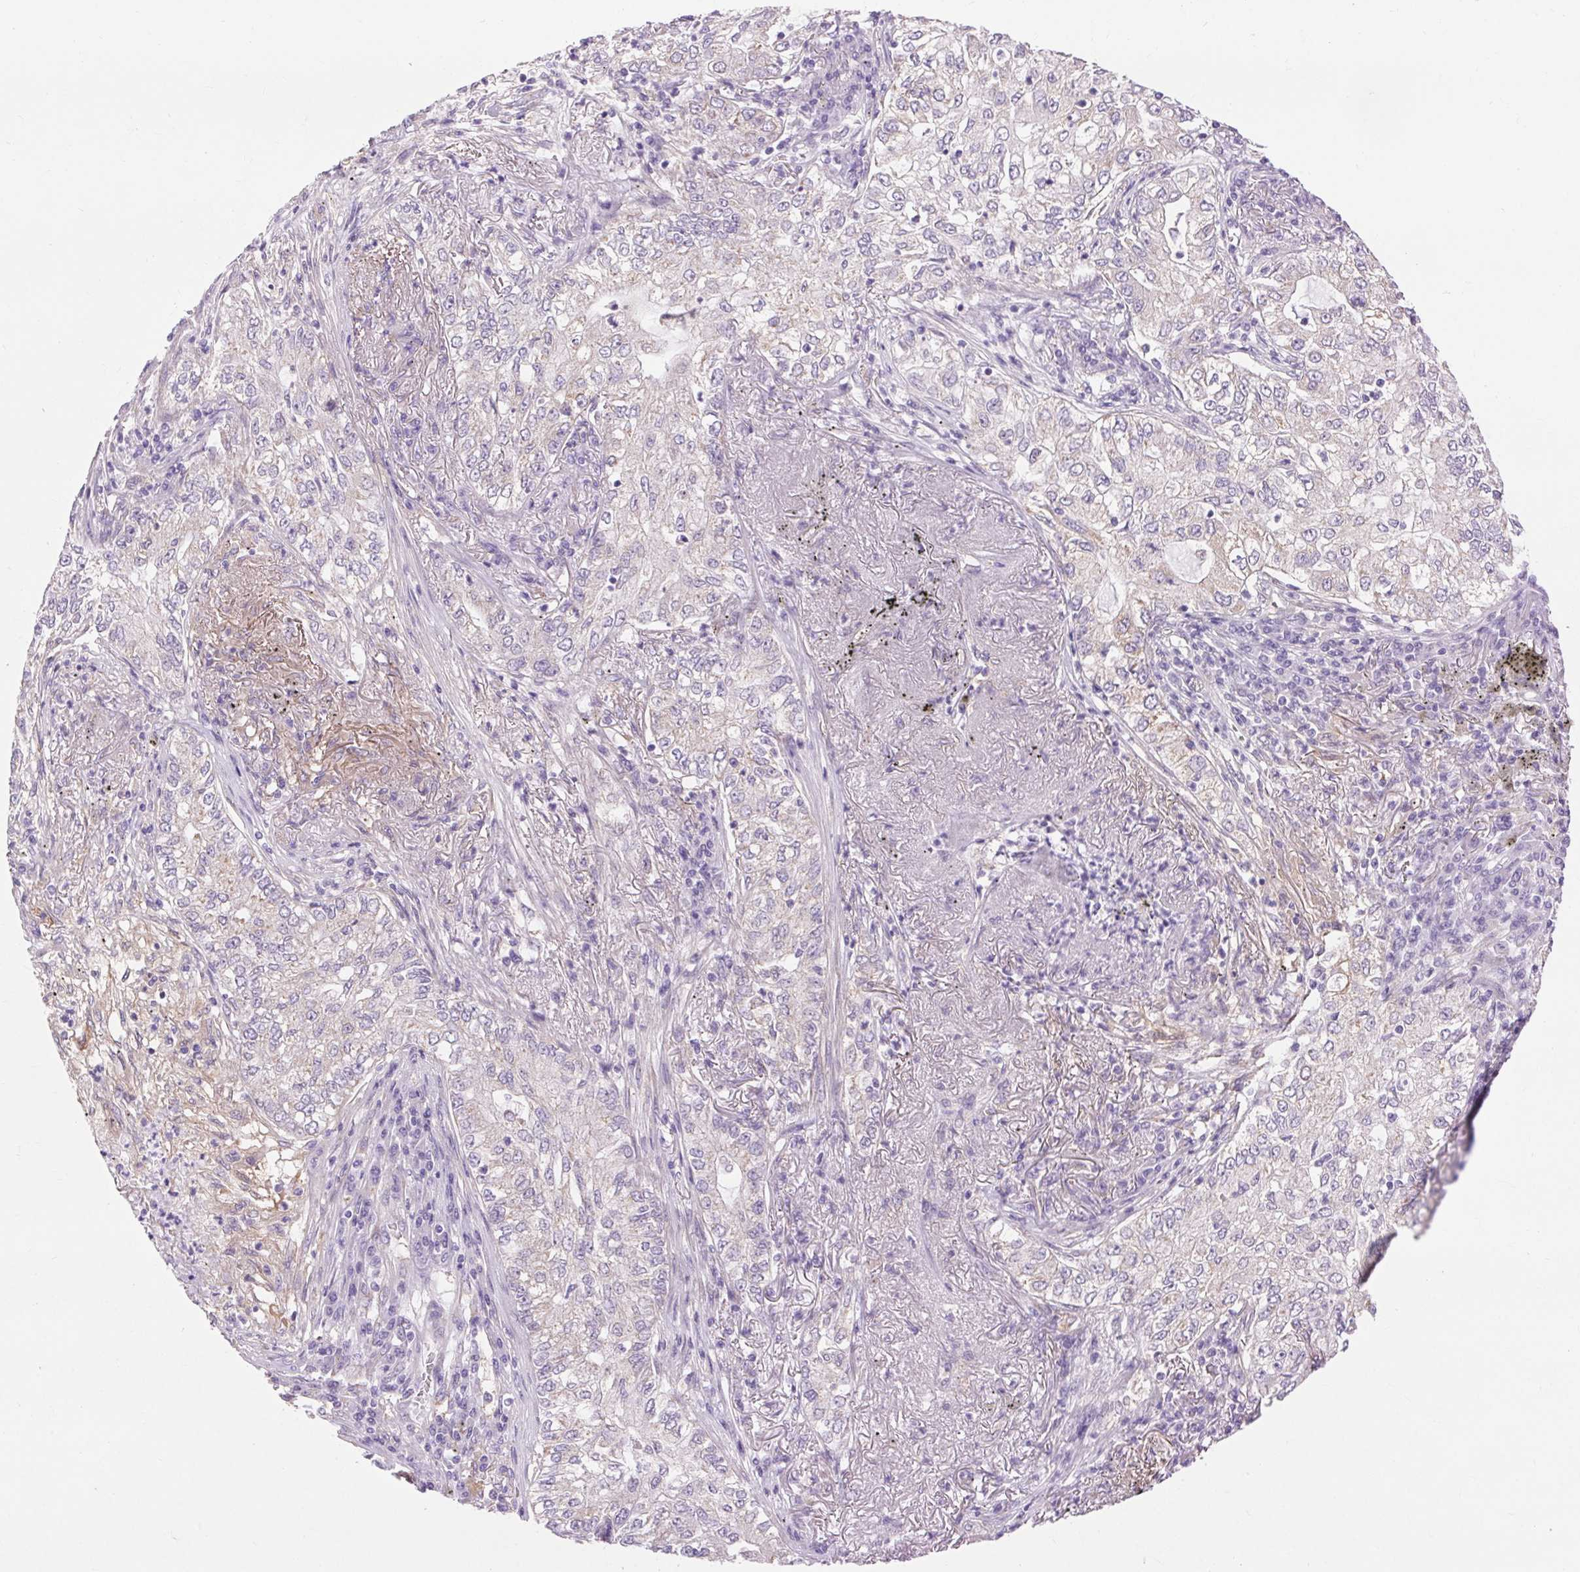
{"staining": {"intensity": "weak", "quantity": "<25%", "location": "cytoplasmic/membranous"}, "tissue": "lung cancer", "cell_type": "Tumor cells", "image_type": "cancer", "snomed": [{"axis": "morphology", "description": "Adenocarcinoma, NOS"}, {"axis": "topography", "description": "Lung"}], "caption": "IHC photomicrograph of neoplastic tissue: human lung cancer stained with DAB (3,3'-diaminobenzidine) demonstrates no significant protein staining in tumor cells.", "gene": "SOWAHC", "patient": {"sex": "female", "age": 73}}